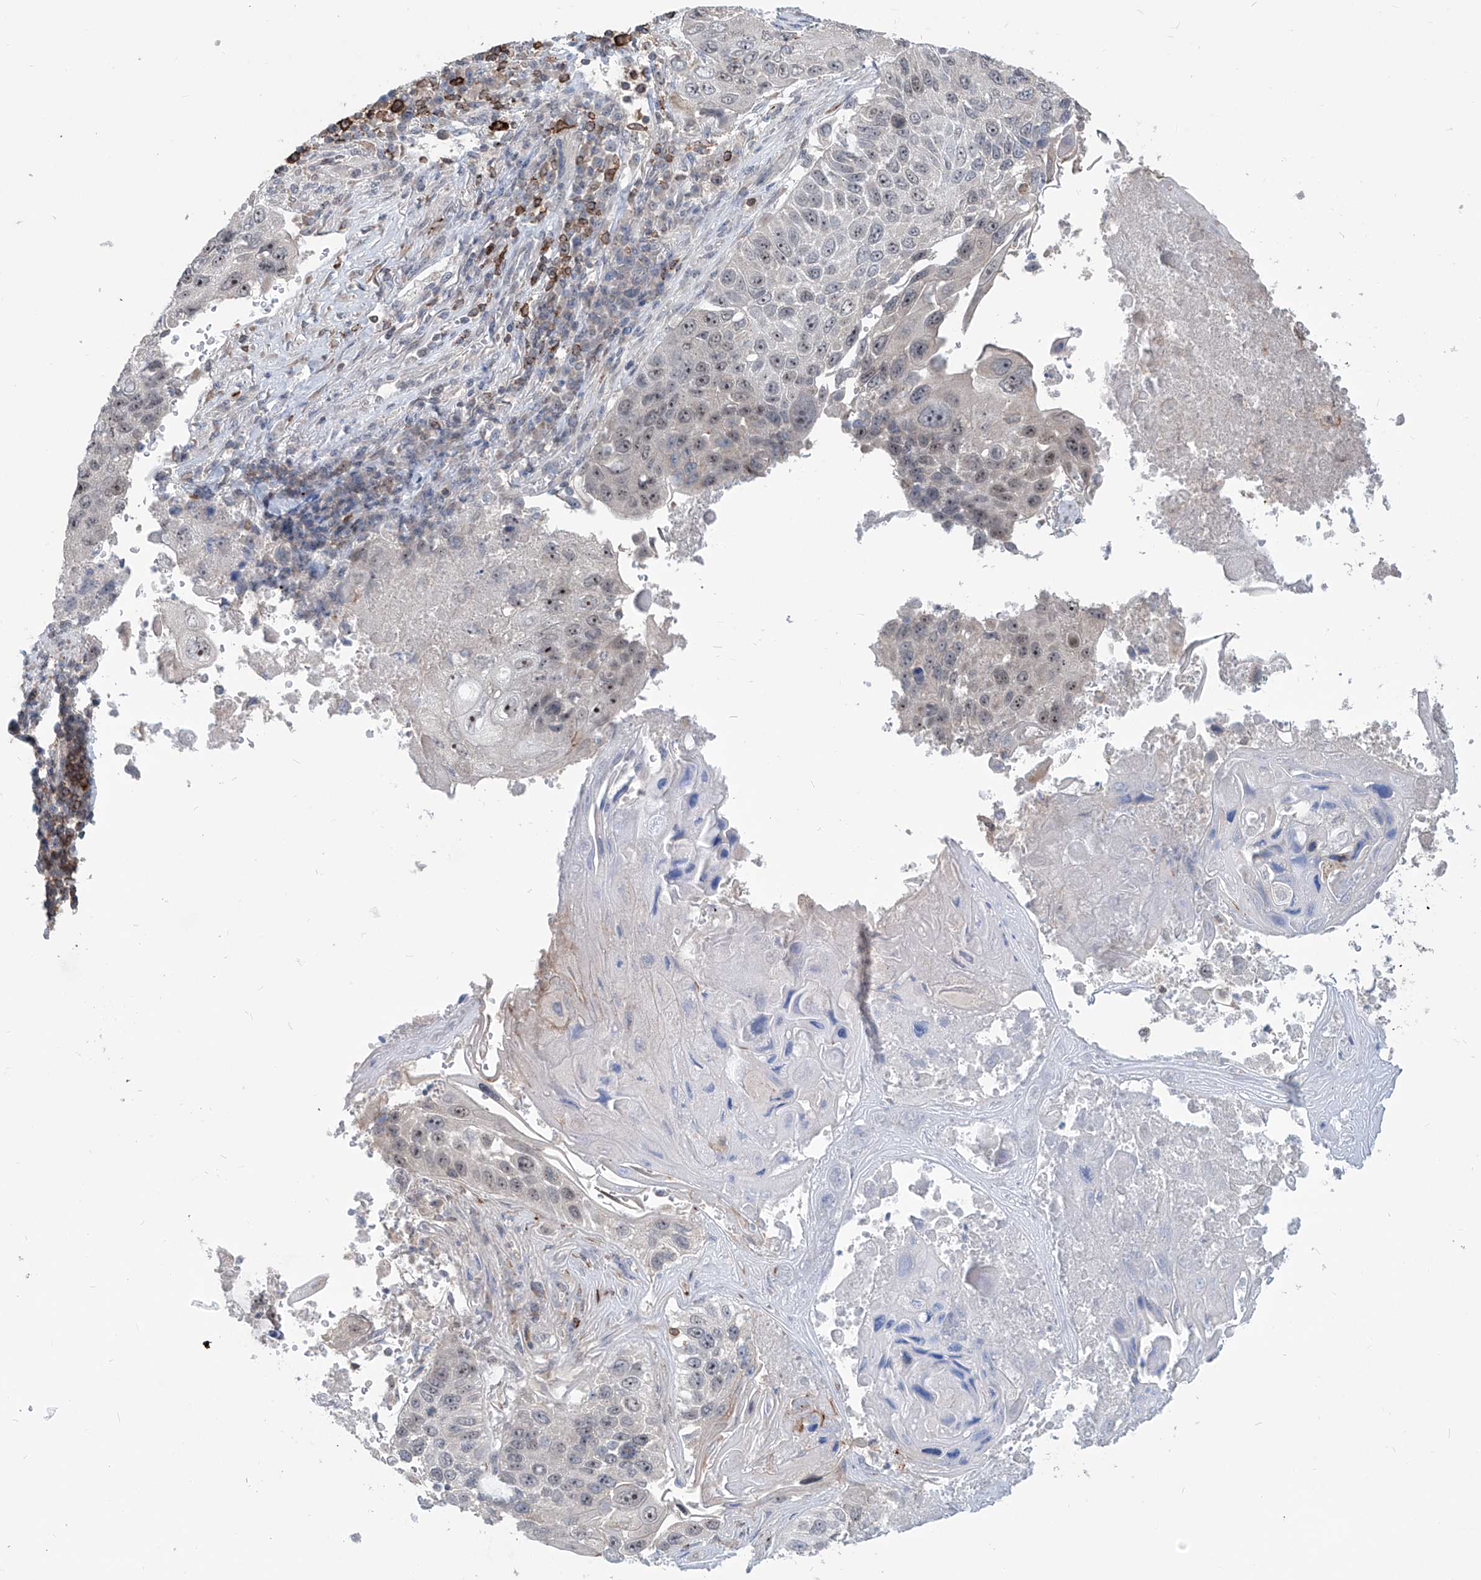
{"staining": {"intensity": "moderate", "quantity": "25%-75%", "location": "nuclear"}, "tissue": "lung cancer", "cell_type": "Tumor cells", "image_type": "cancer", "snomed": [{"axis": "morphology", "description": "Squamous cell carcinoma, NOS"}, {"axis": "topography", "description": "Lung"}], "caption": "Immunohistochemistry (IHC) image of lung cancer stained for a protein (brown), which shows medium levels of moderate nuclear staining in about 25%-75% of tumor cells.", "gene": "ZBTB48", "patient": {"sex": "male", "age": 61}}